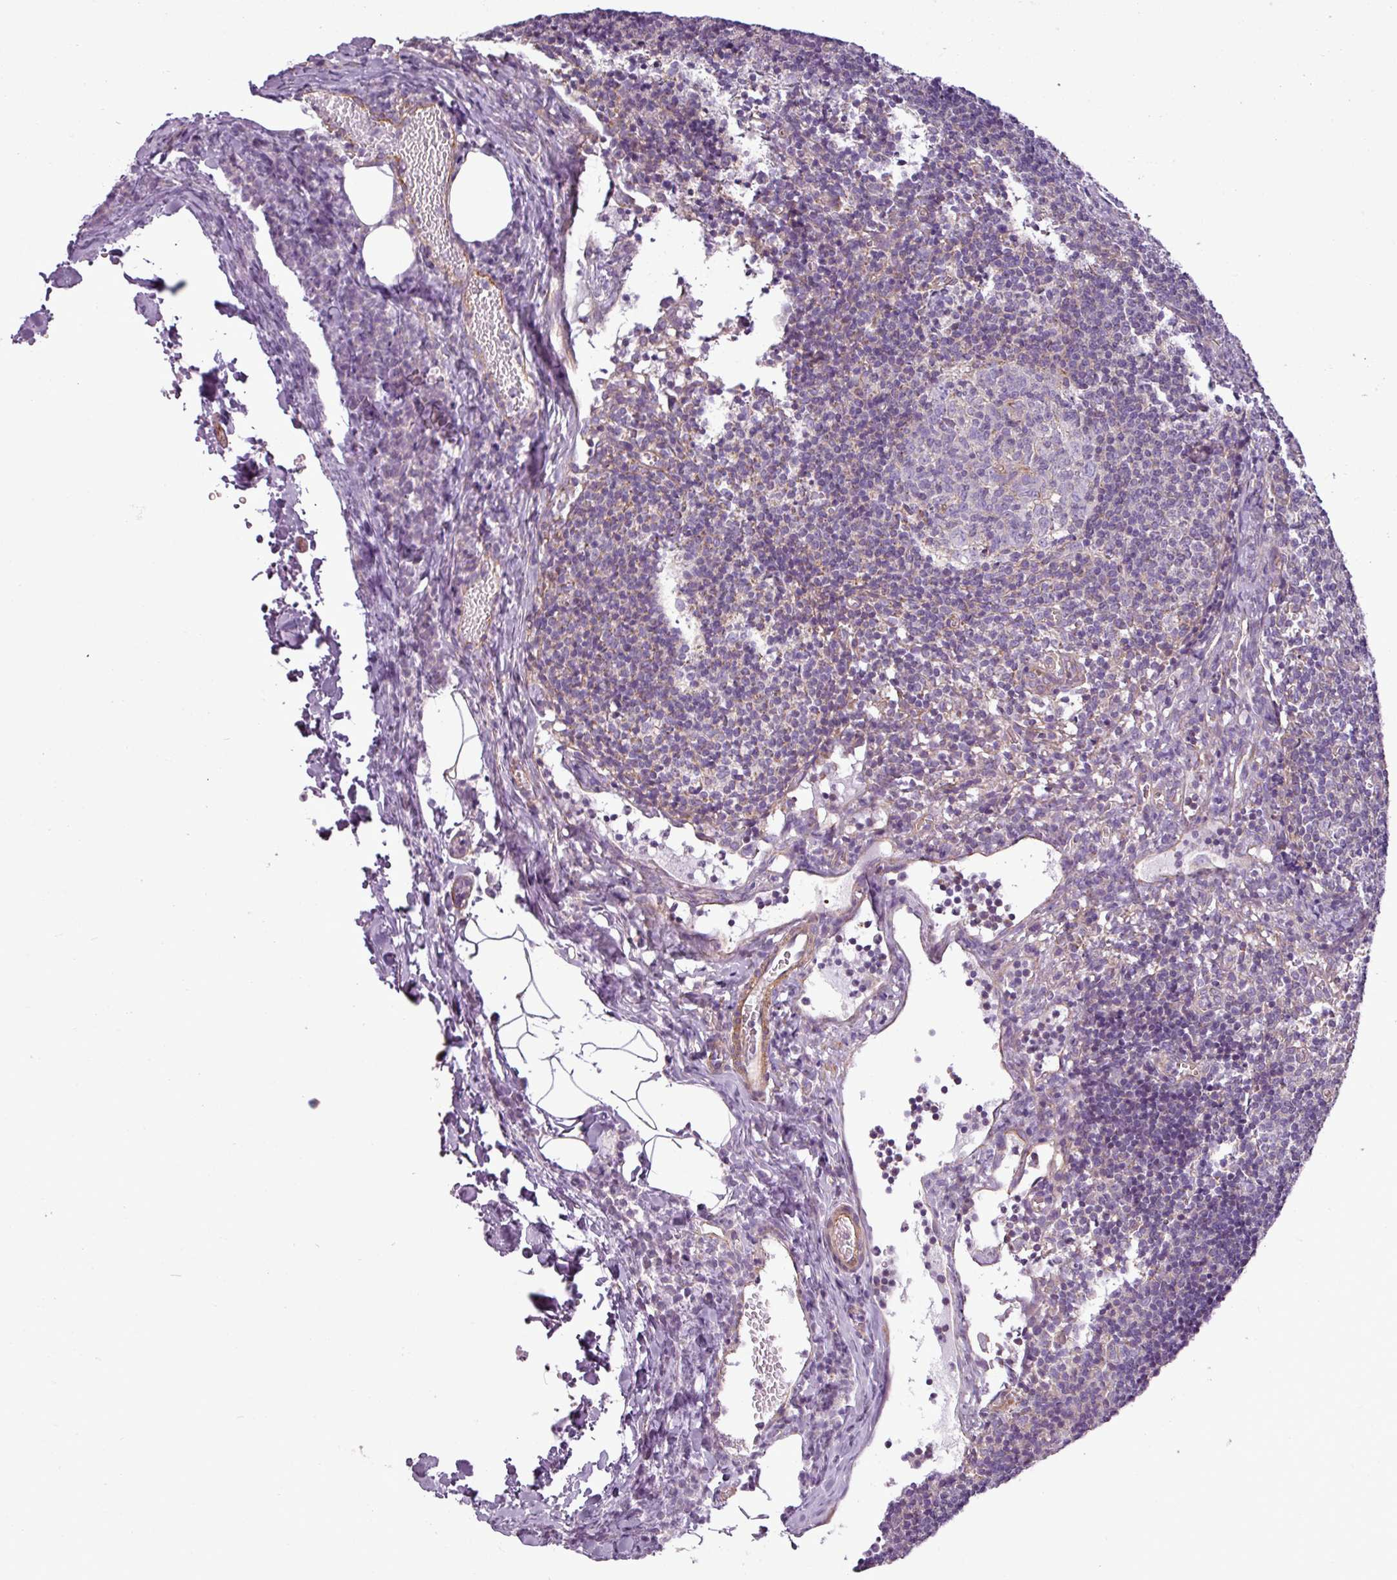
{"staining": {"intensity": "negative", "quantity": "none", "location": "none"}, "tissue": "lymph node", "cell_type": "Germinal center cells", "image_type": "normal", "snomed": [{"axis": "morphology", "description": "Normal tissue, NOS"}, {"axis": "topography", "description": "Lymph node"}], "caption": "This is a image of immunohistochemistry (IHC) staining of unremarkable lymph node, which shows no expression in germinal center cells. Brightfield microscopy of immunohistochemistry stained with DAB (brown) and hematoxylin (blue), captured at high magnification.", "gene": "BTN2A2", "patient": {"sex": "female", "age": 37}}